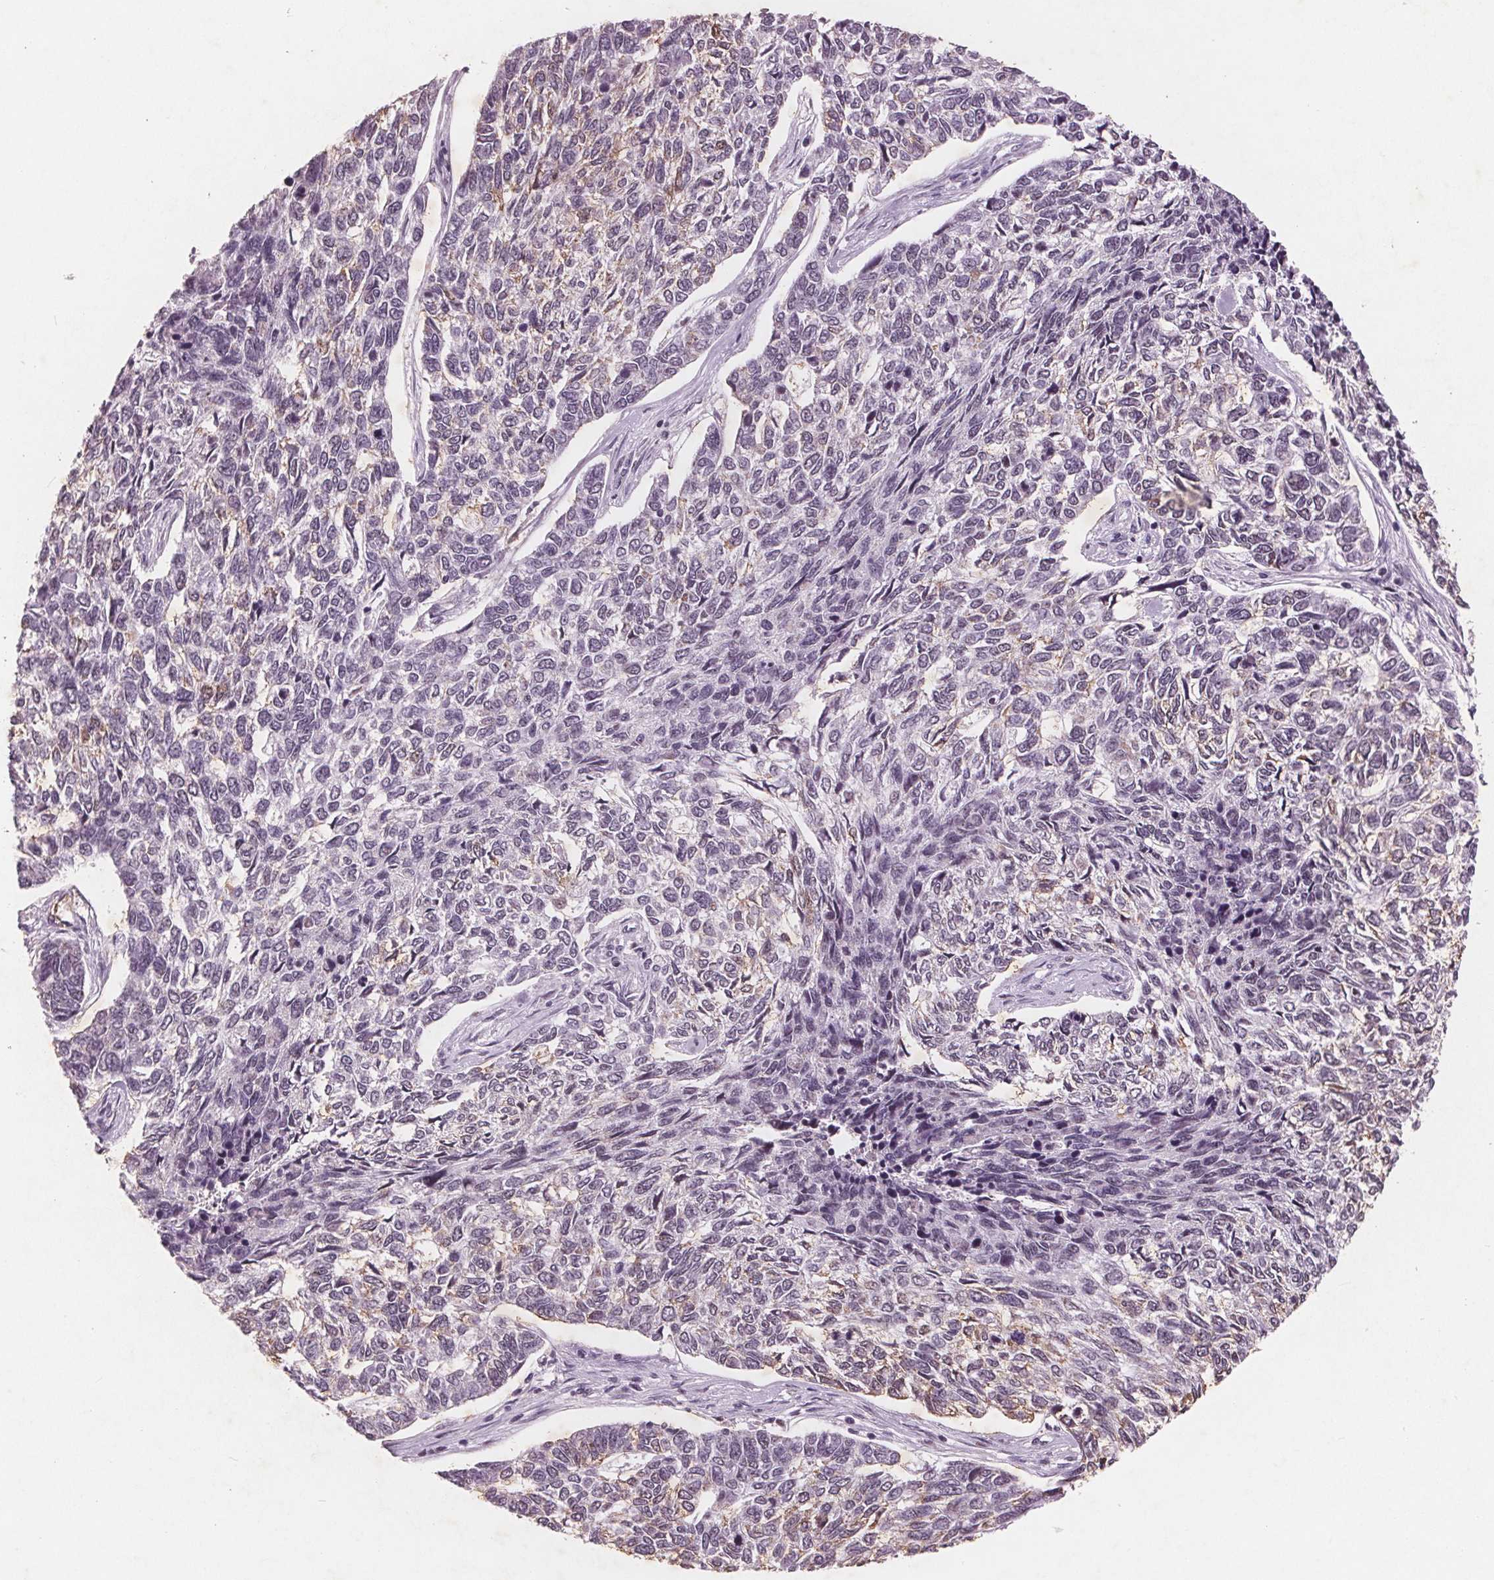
{"staining": {"intensity": "weak", "quantity": "25%-75%", "location": "nuclear"}, "tissue": "skin cancer", "cell_type": "Tumor cells", "image_type": "cancer", "snomed": [{"axis": "morphology", "description": "Basal cell carcinoma"}, {"axis": "topography", "description": "Skin"}], "caption": "Skin cancer (basal cell carcinoma) was stained to show a protein in brown. There is low levels of weak nuclear positivity in about 25%-75% of tumor cells. Using DAB (brown) and hematoxylin (blue) stains, captured at high magnification using brightfield microscopy.", "gene": "RPS6KA2", "patient": {"sex": "female", "age": 65}}